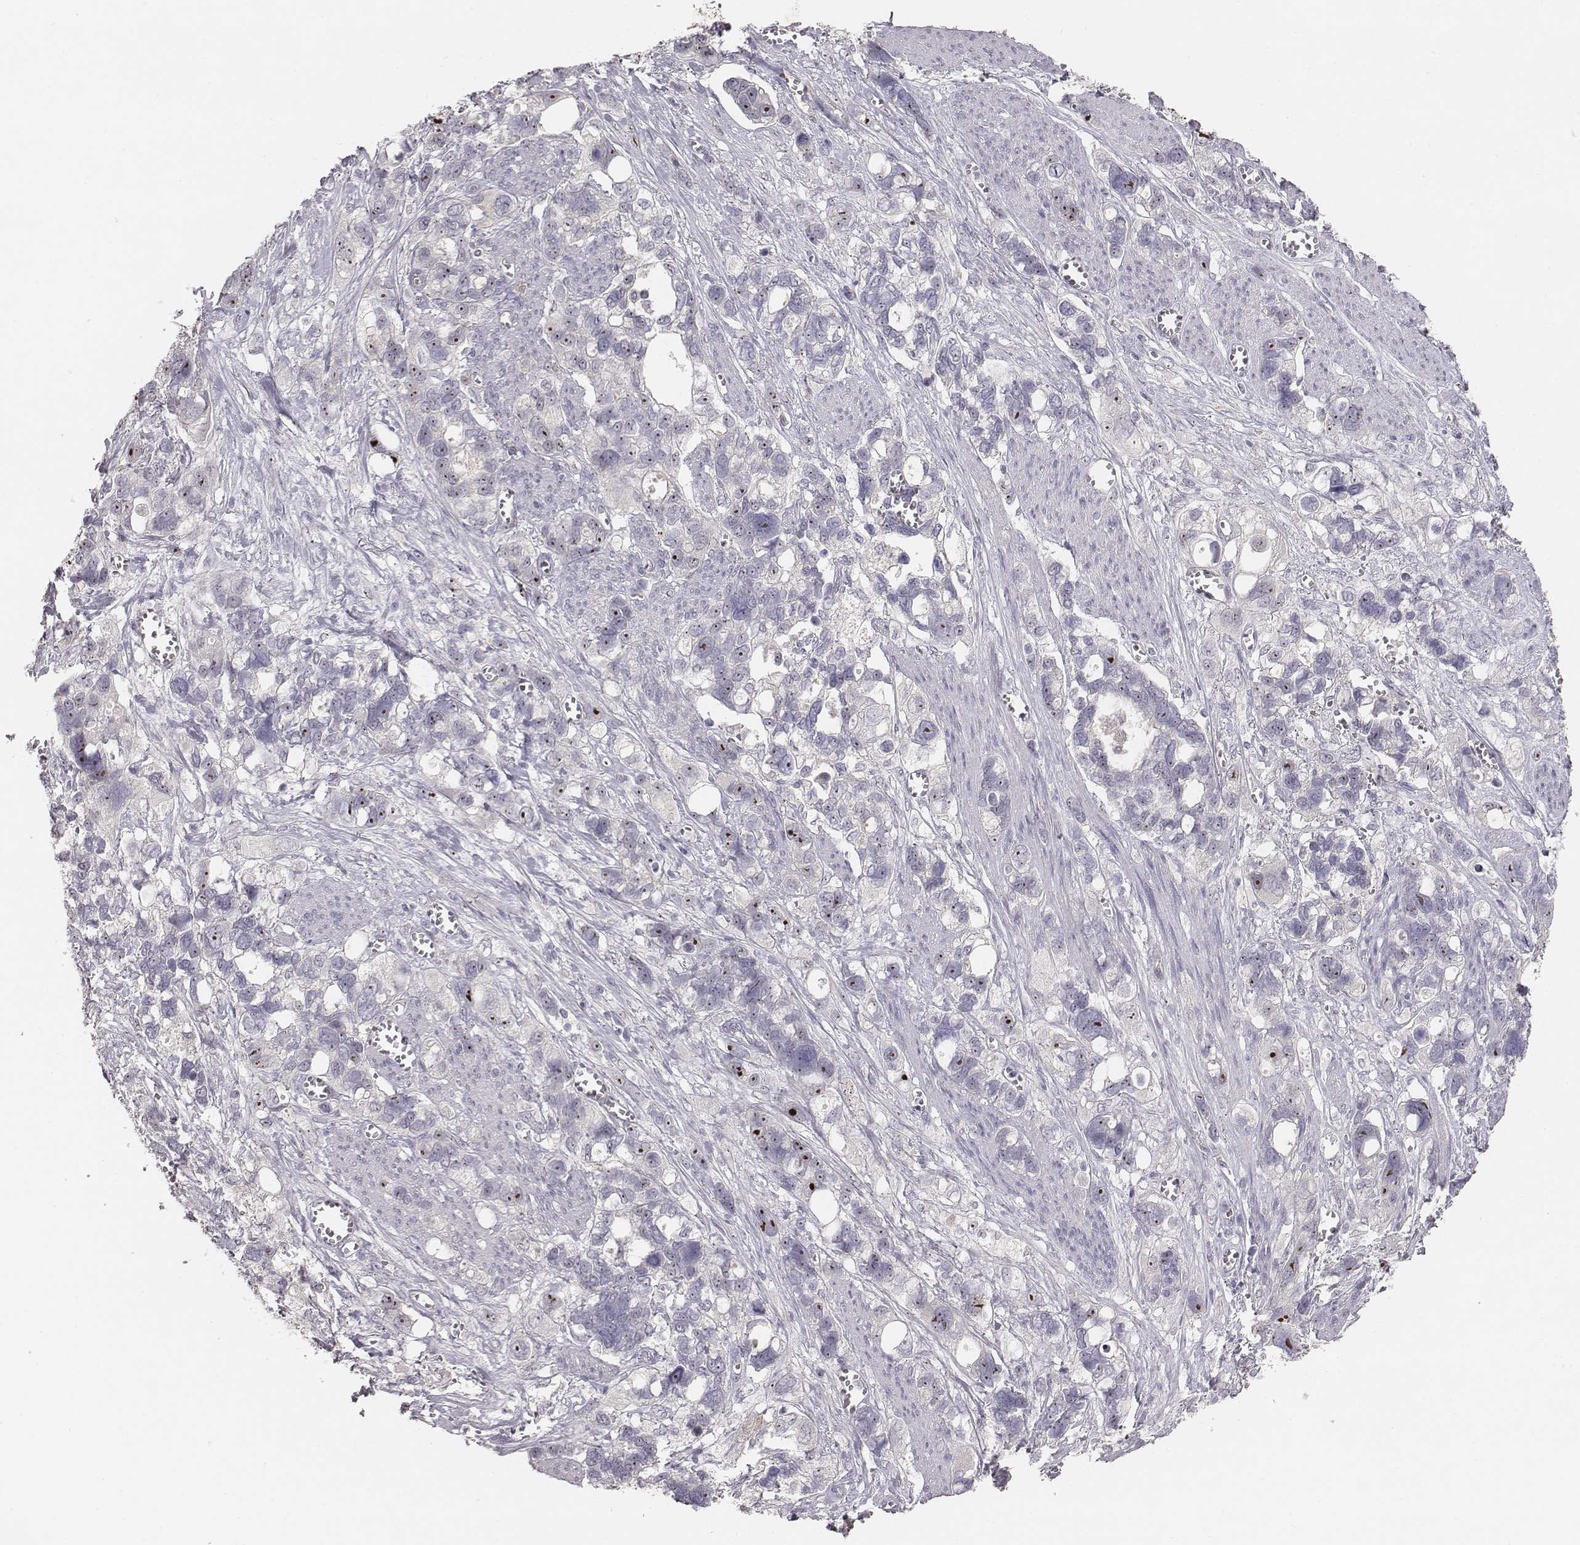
{"staining": {"intensity": "strong", "quantity": "25%-75%", "location": "nuclear"}, "tissue": "stomach cancer", "cell_type": "Tumor cells", "image_type": "cancer", "snomed": [{"axis": "morphology", "description": "Adenocarcinoma, NOS"}, {"axis": "topography", "description": "Stomach, upper"}], "caption": "A high amount of strong nuclear positivity is seen in approximately 25%-75% of tumor cells in adenocarcinoma (stomach) tissue.", "gene": "NIFK", "patient": {"sex": "female", "age": 81}}